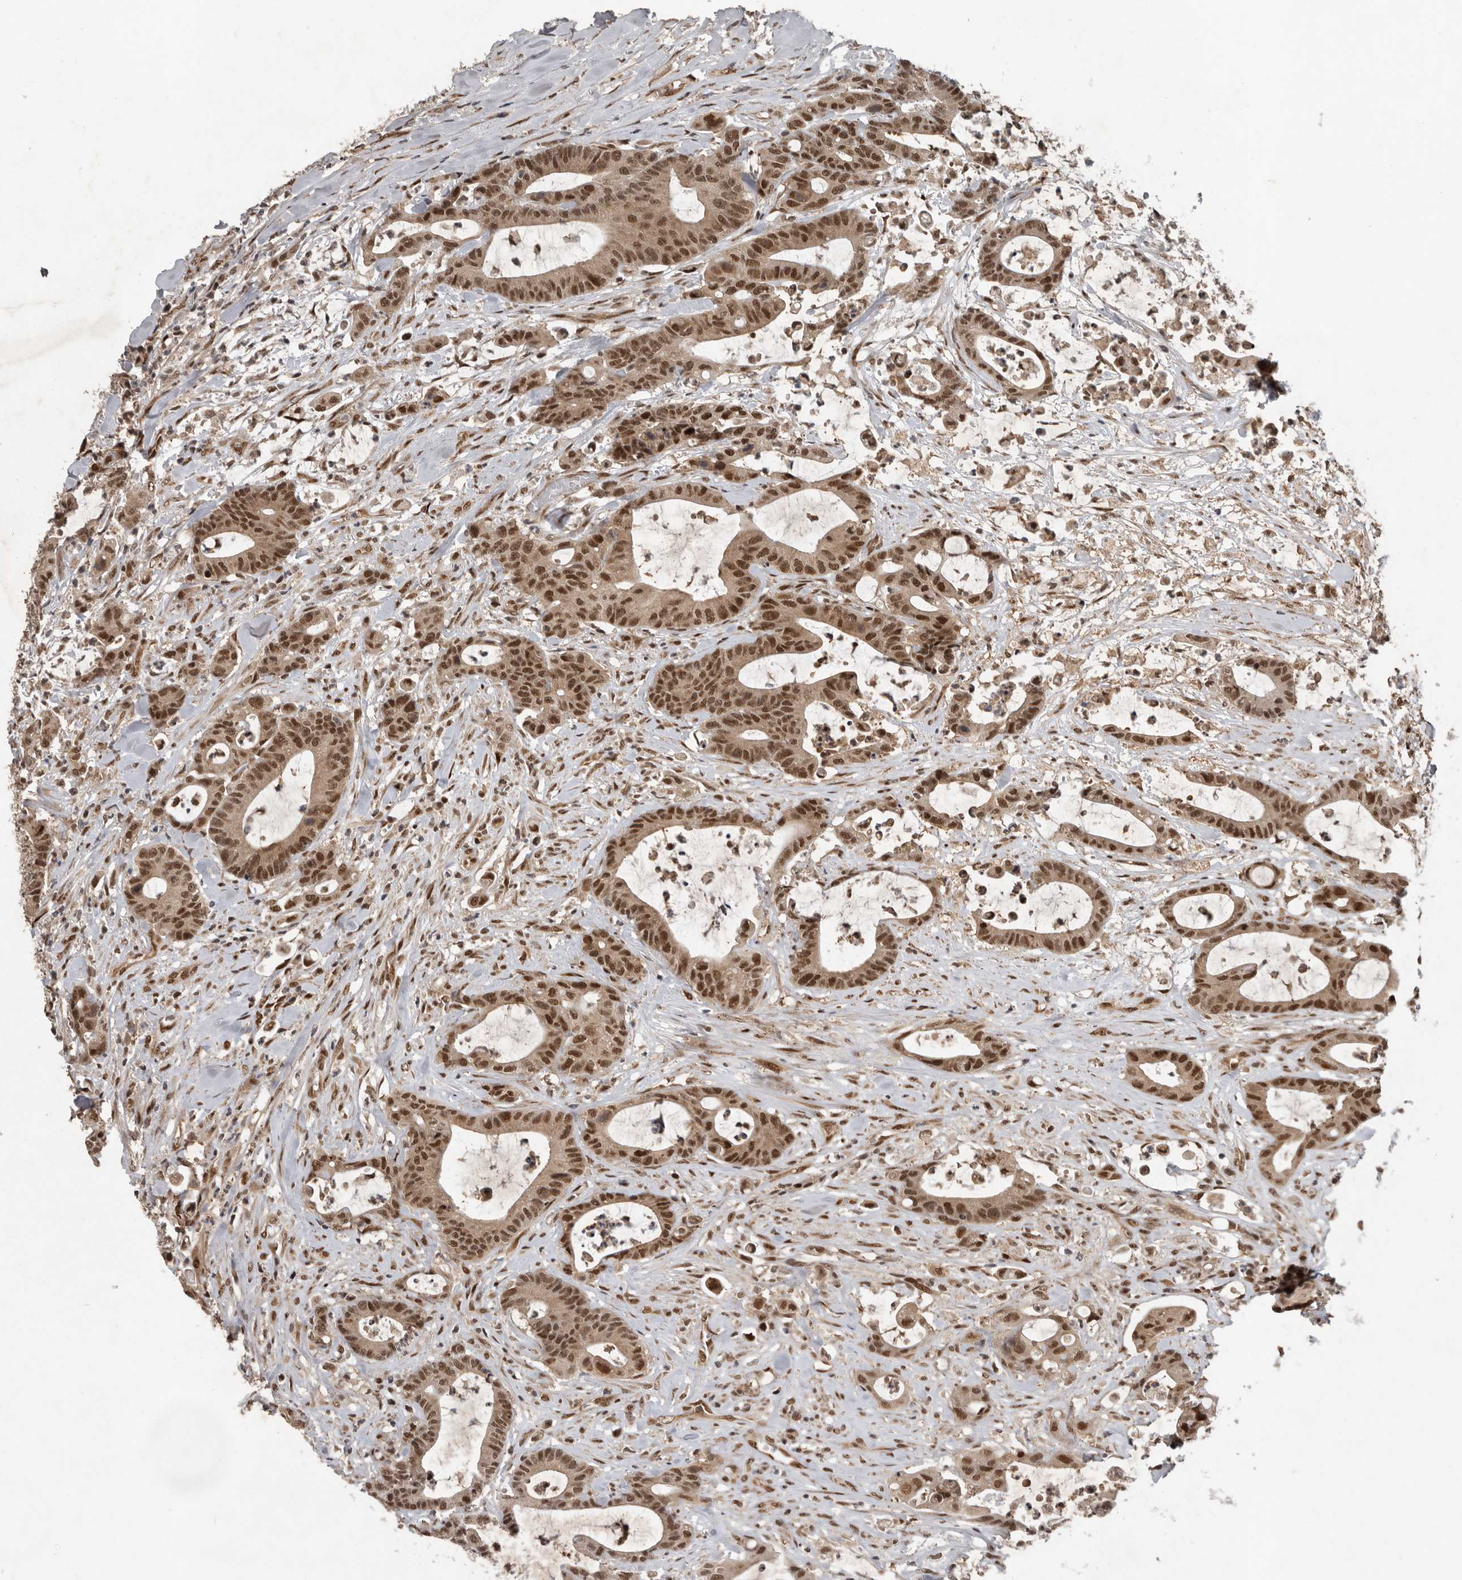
{"staining": {"intensity": "moderate", "quantity": ">75%", "location": "cytoplasmic/membranous,nuclear"}, "tissue": "colorectal cancer", "cell_type": "Tumor cells", "image_type": "cancer", "snomed": [{"axis": "morphology", "description": "Adenocarcinoma, NOS"}, {"axis": "topography", "description": "Colon"}], "caption": "Immunohistochemistry (IHC) image of colorectal cancer (adenocarcinoma) stained for a protein (brown), which exhibits medium levels of moderate cytoplasmic/membranous and nuclear expression in about >75% of tumor cells.", "gene": "CDC27", "patient": {"sex": "female", "age": 84}}